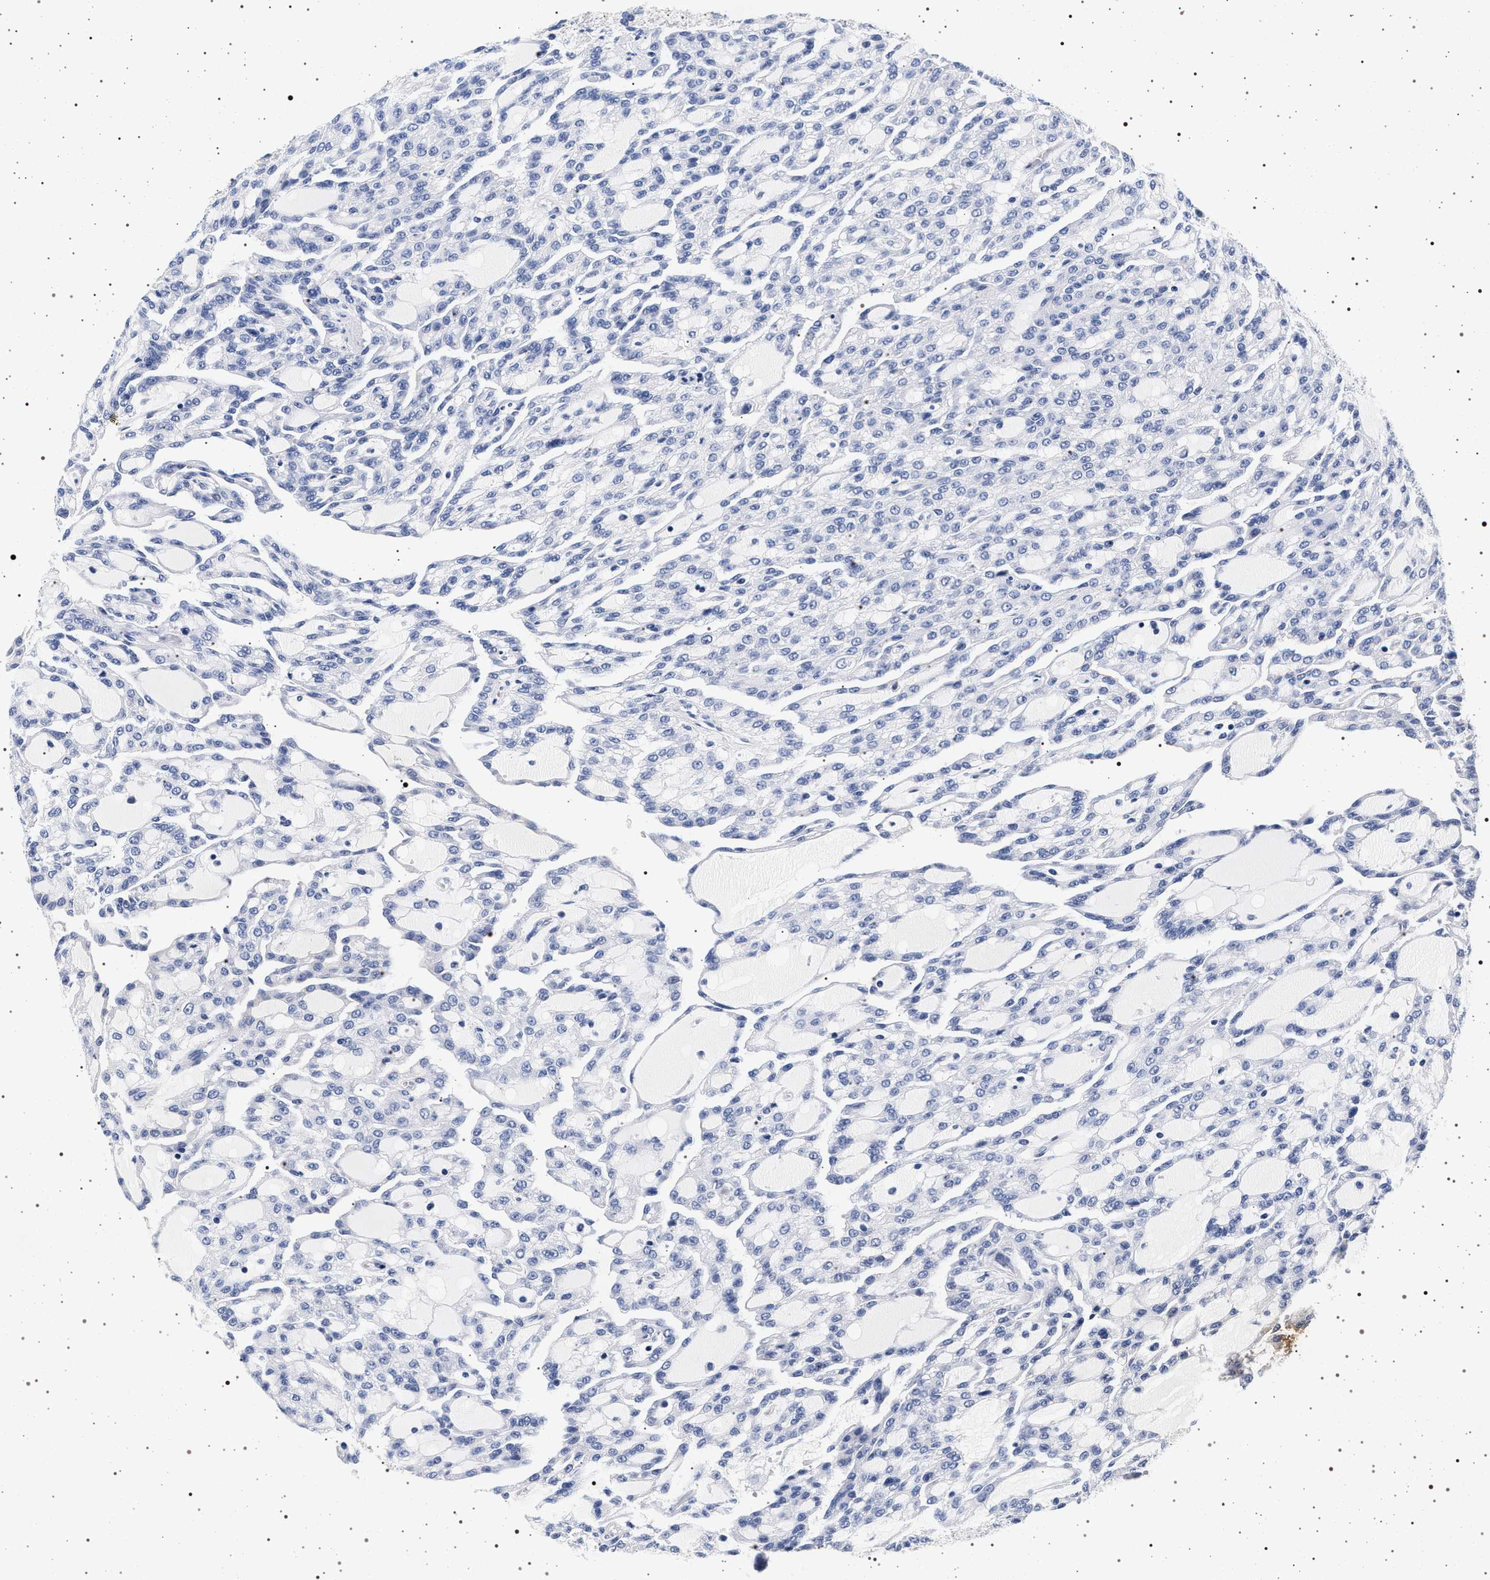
{"staining": {"intensity": "negative", "quantity": "none", "location": "none"}, "tissue": "renal cancer", "cell_type": "Tumor cells", "image_type": "cancer", "snomed": [{"axis": "morphology", "description": "Adenocarcinoma, NOS"}, {"axis": "topography", "description": "Kidney"}], "caption": "A histopathology image of renal cancer (adenocarcinoma) stained for a protein exhibits no brown staining in tumor cells. (DAB immunohistochemistry (IHC) with hematoxylin counter stain).", "gene": "MAPK10", "patient": {"sex": "male", "age": 63}}